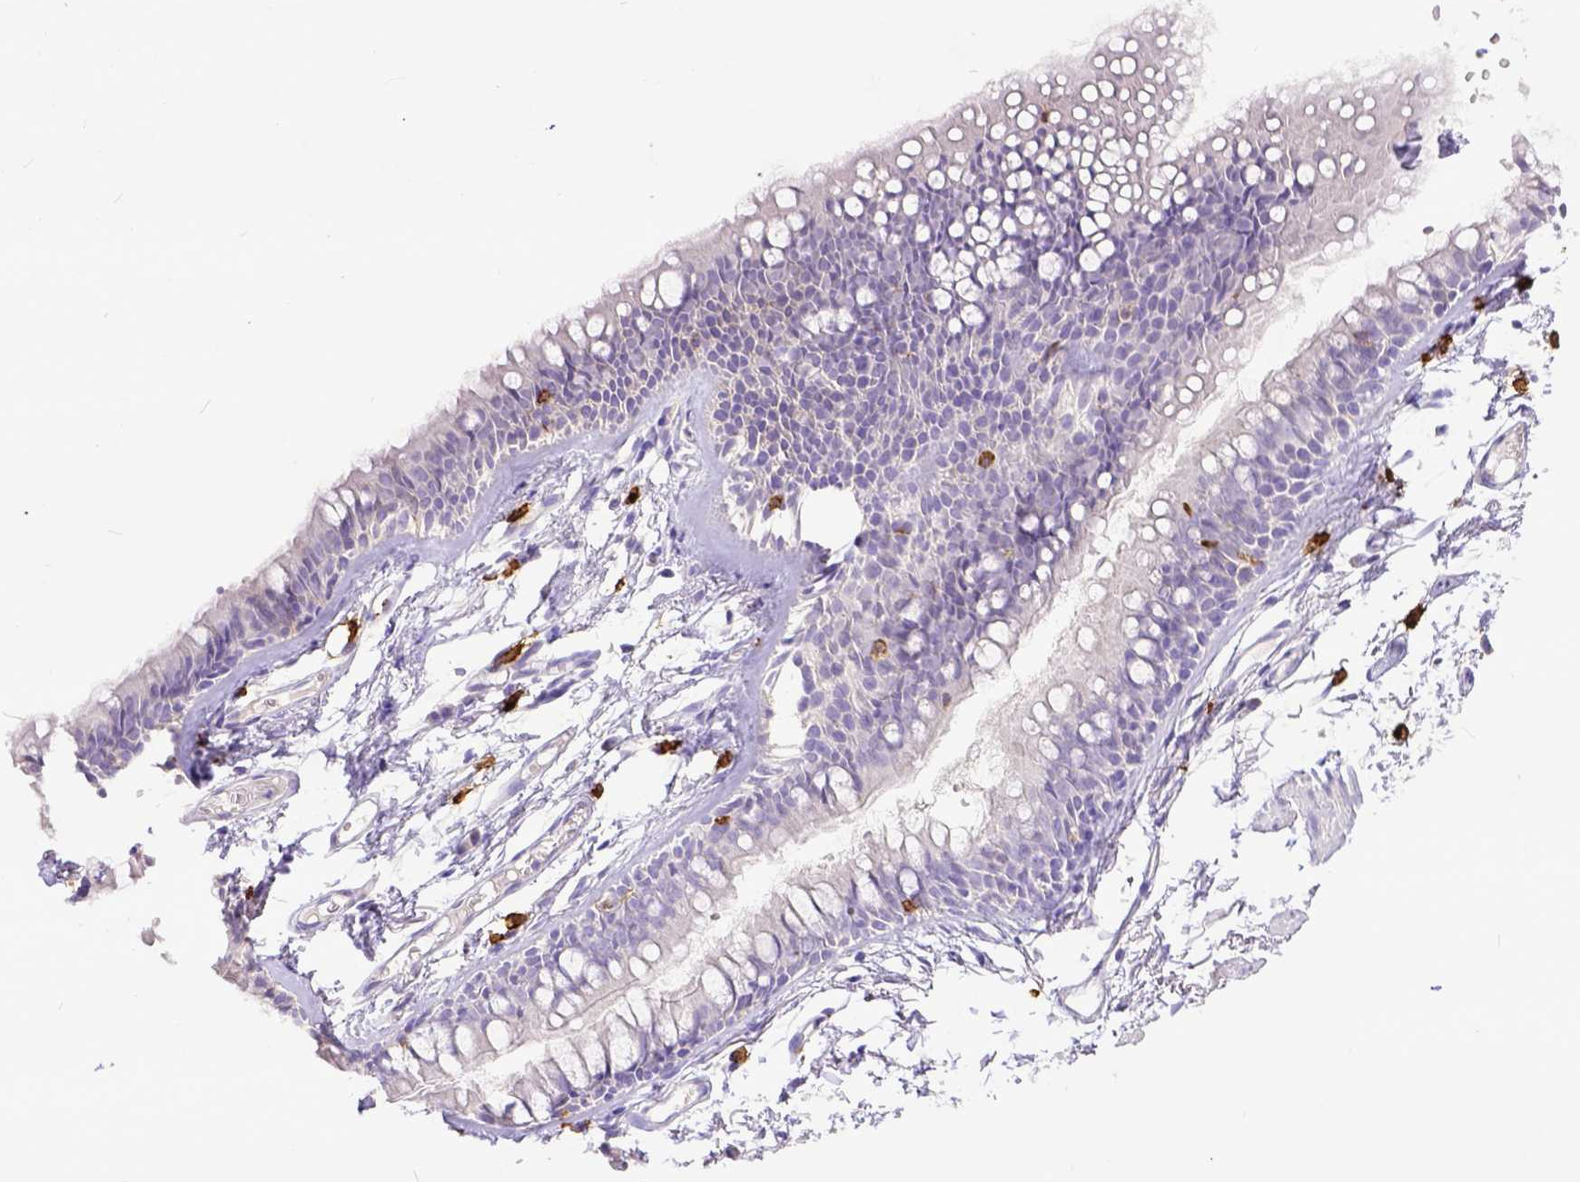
{"staining": {"intensity": "negative", "quantity": "none", "location": "none"}, "tissue": "soft tissue", "cell_type": "Fibroblasts", "image_type": "normal", "snomed": [{"axis": "morphology", "description": "Normal tissue, NOS"}, {"axis": "topography", "description": "Cartilage tissue"}, {"axis": "topography", "description": "Bronchus"}], "caption": "This is a image of immunohistochemistry staining of unremarkable soft tissue, which shows no expression in fibroblasts.", "gene": "KIT", "patient": {"sex": "female", "age": 79}}